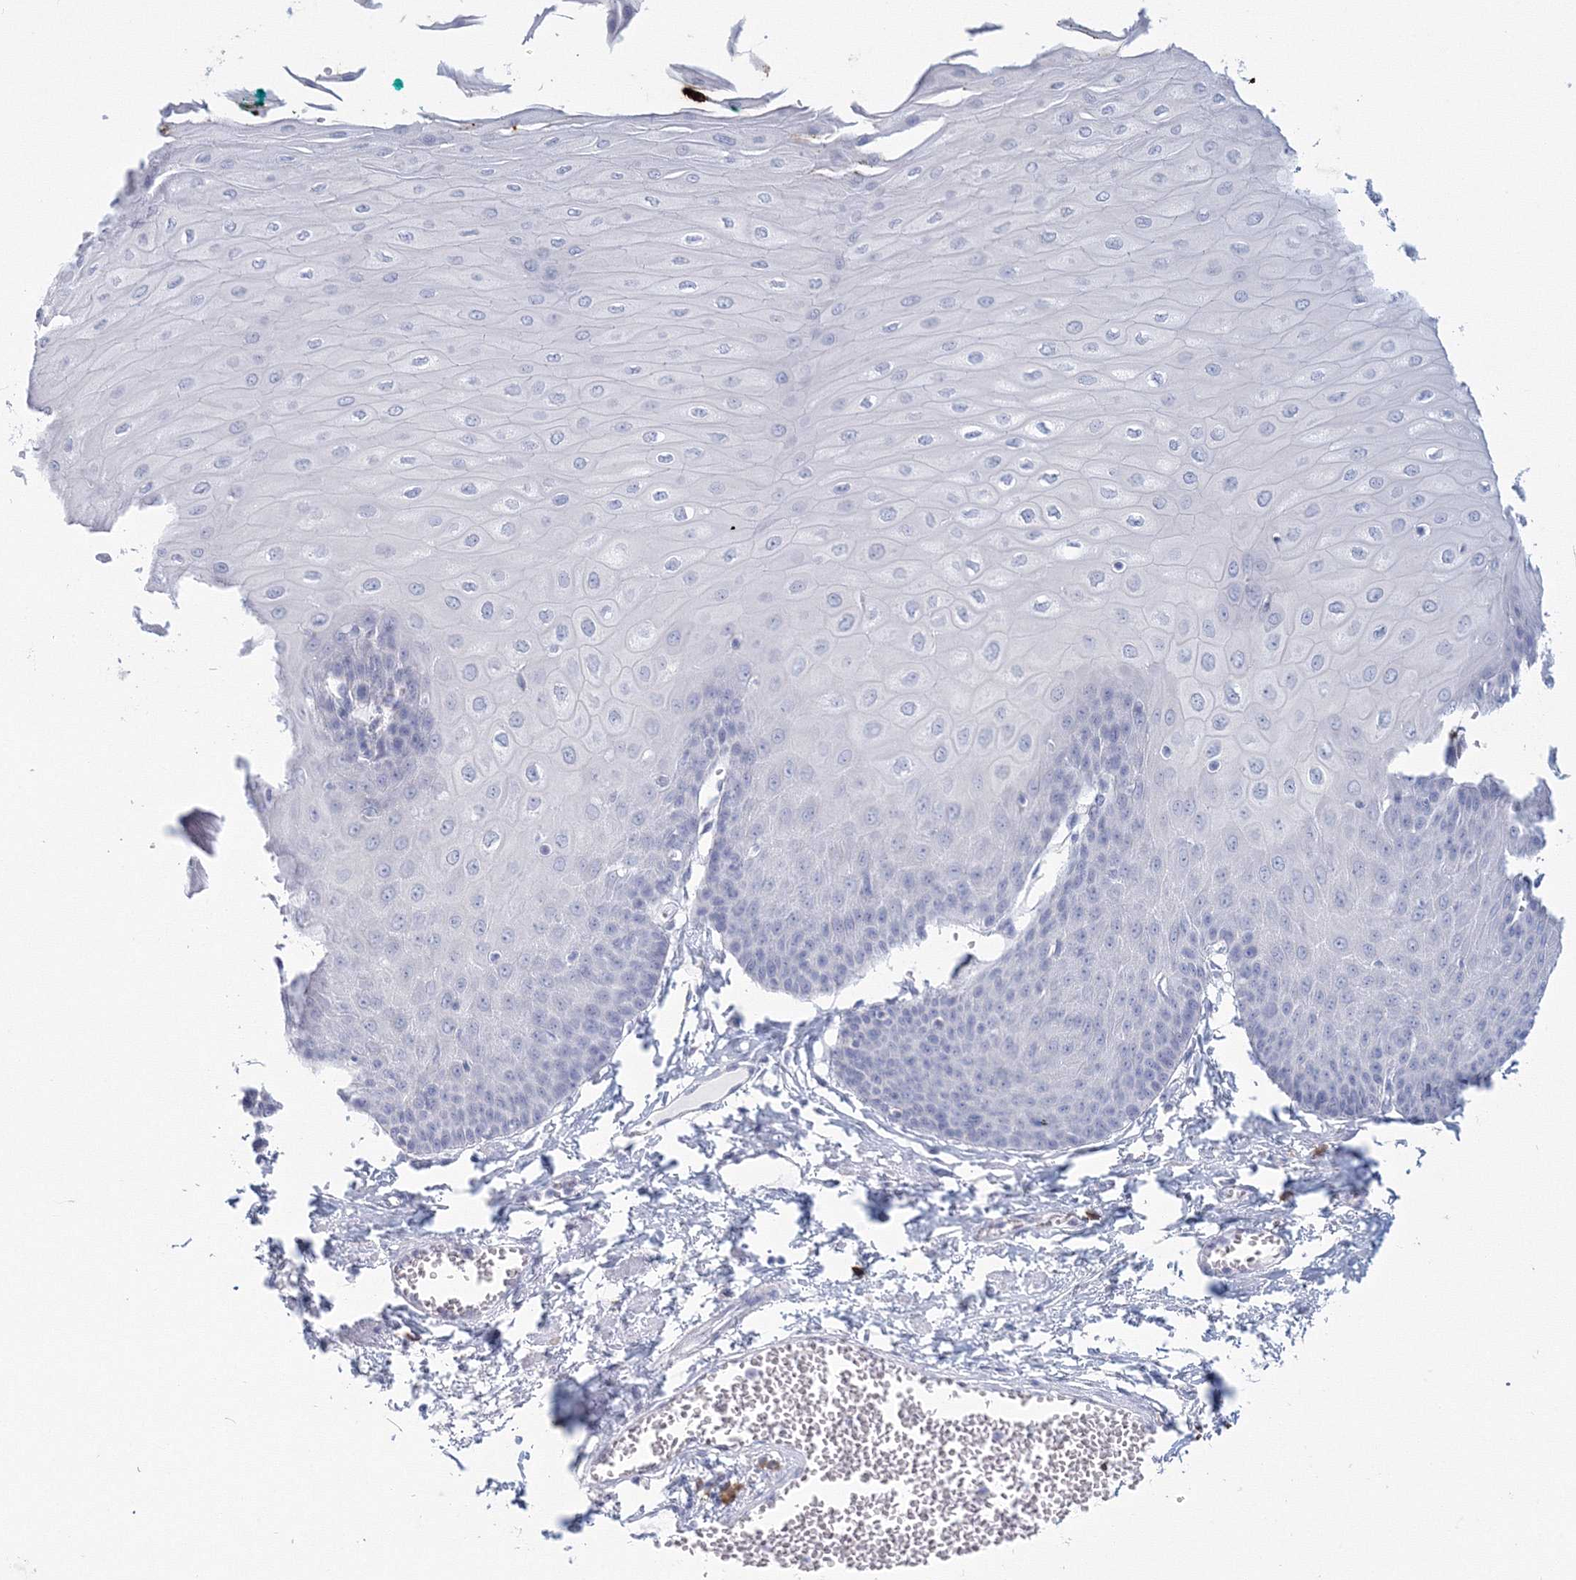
{"staining": {"intensity": "negative", "quantity": "none", "location": "none"}, "tissue": "esophagus", "cell_type": "Squamous epithelial cells", "image_type": "normal", "snomed": [{"axis": "morphology", "description": "Normal tissue, NOS"}, {"axis": "topography", "description": "Esophagus"}], "caption": "Image shows no protein staining in squamous epithelial cells of benign esophagus.", "gene": "VSIG1", "patient": {"sex": "male", "age": 60}}